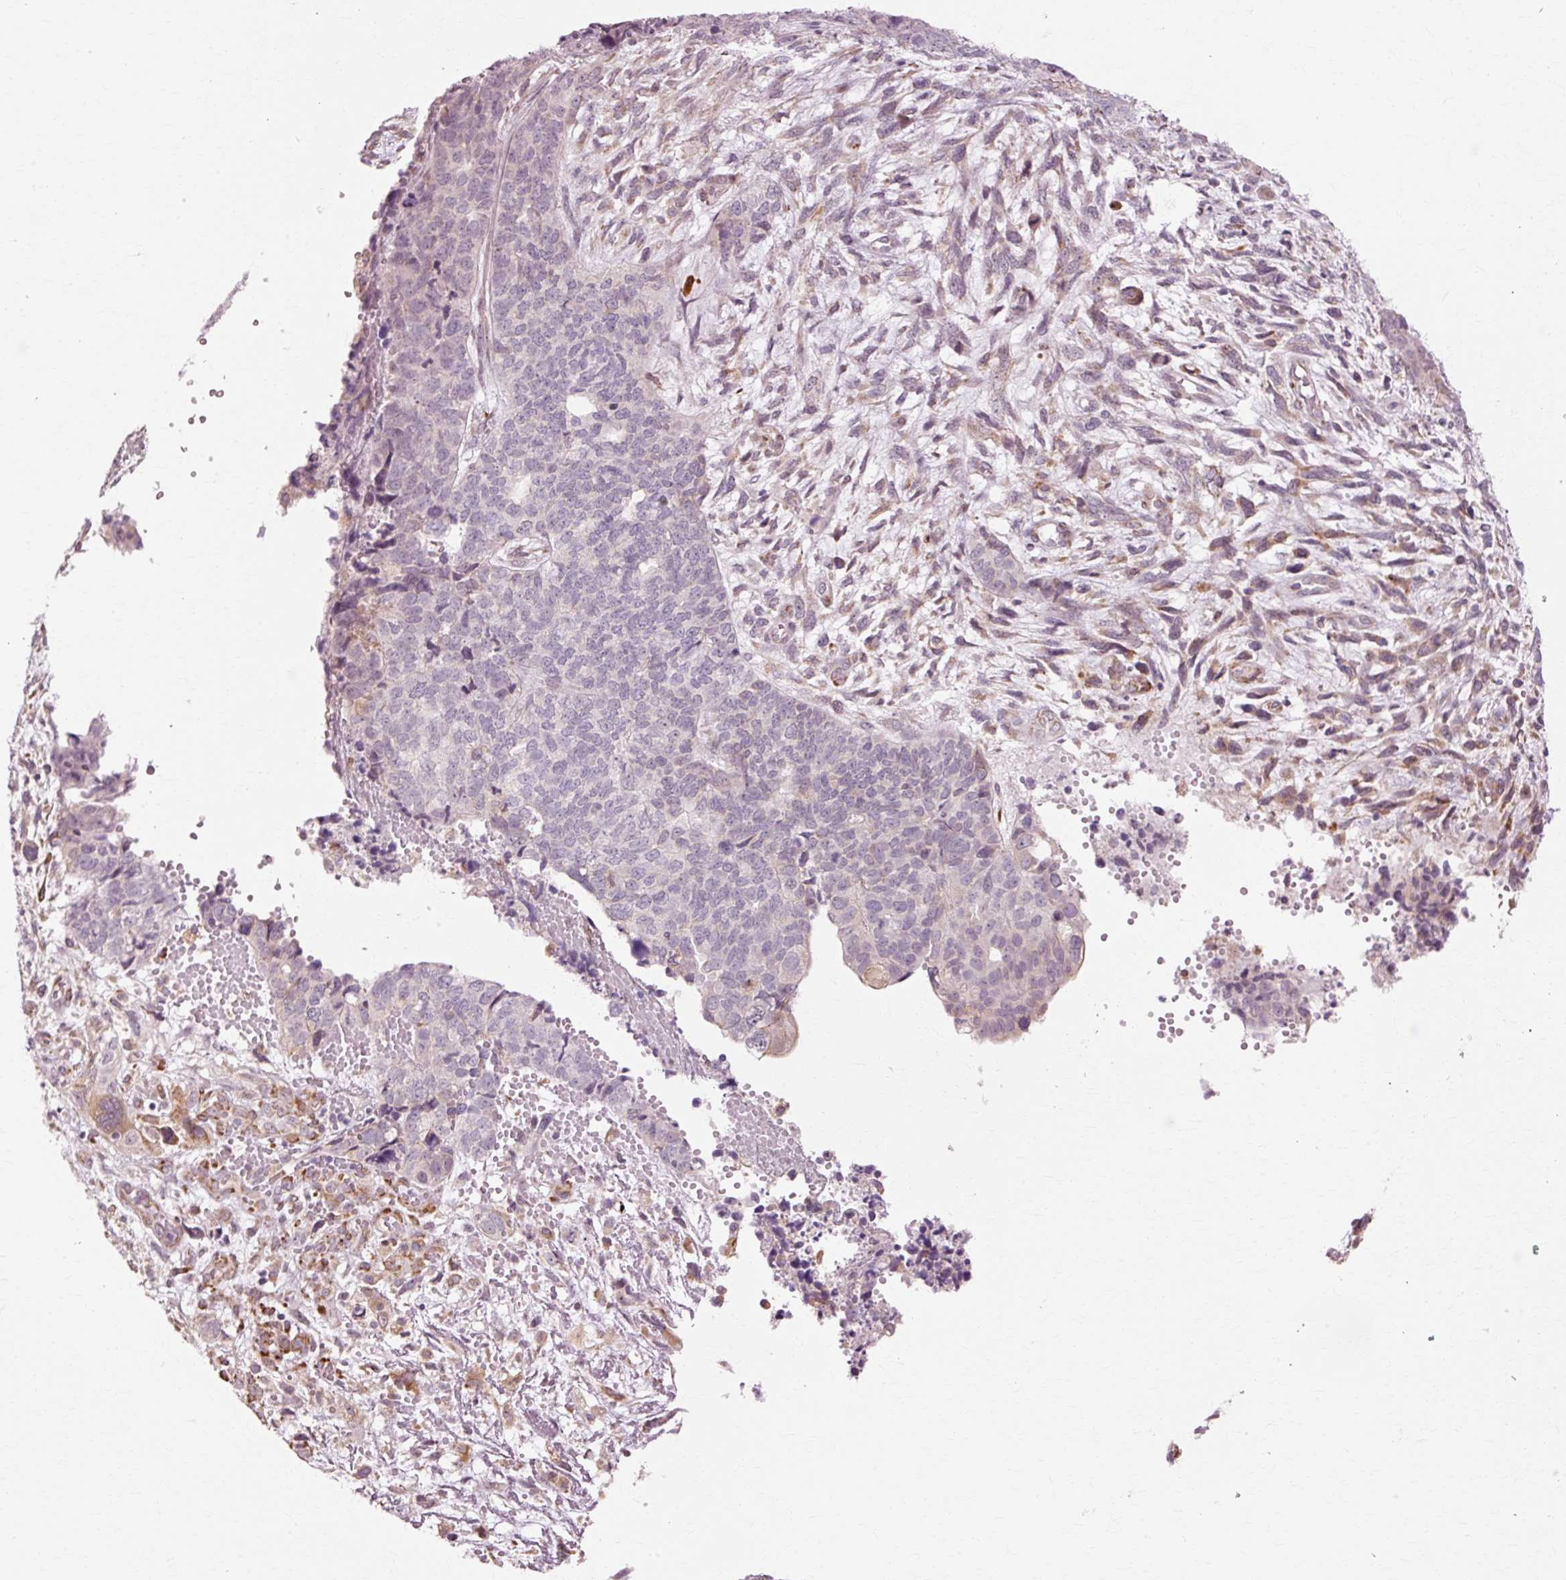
{"staining": {"intensity": "negative", "quantity": "none", "location": "none"}, "tissue": "cervical cancer", "cell_type": "Tumor cells", "image_type": "cancer", "snomed": [{"axis": "morphology", "description": "Squamous cell carcinoma, NOS"}, {"axis": "topography", "description": "Cervix"}], "caption": "Tumor cells show no significant staining in cervical cancer (squamous cell carcinoma). The staining is performed using DAB (3,3'-diaminobenzidine) brown chromogen with nuclei counter-stained in using hematoxylin.", "gene": "RGPD5", "patient": {"sex": "female", "age": 63}}